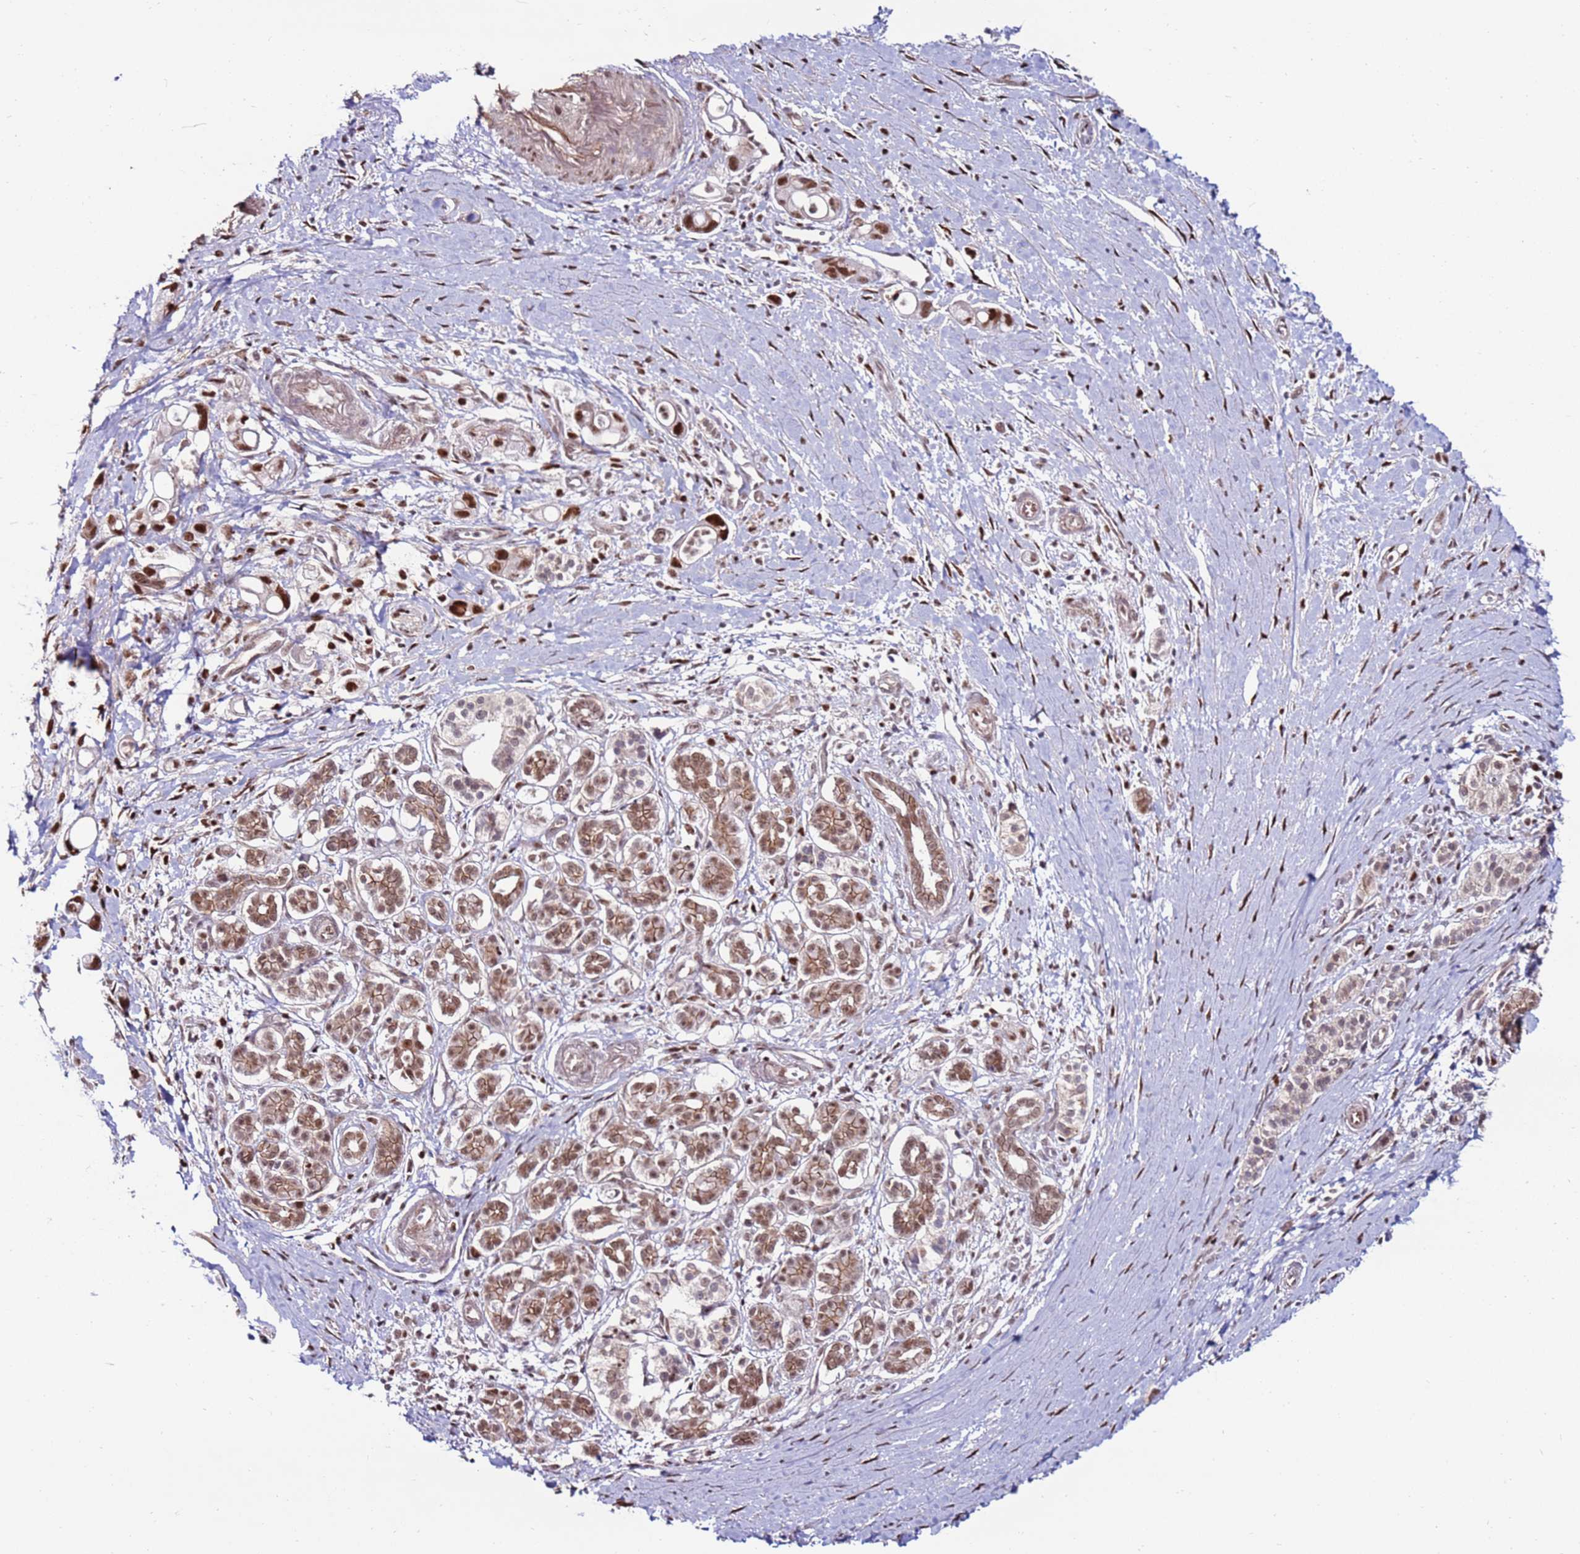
{"staining": {"intensity": "moderate", "quantity": ">75%", "location": "nuclear"}, "tissue": "pancreatic cancer", "cell_type": "Tumor cells", "image_type": "cancer", "snomed": [{"axis": "morphology", "description": "Adenocarcinoma, NOS"}, {"axis": "topography", "description": "Pancreas"}], "caption": "Adenocarcinoma (pancreatic) was stained to show a protein in brown. There is medium levels of moderate nuclear staining in approximately >75% of tumor cells.", "gene": "KPNA4", "patient": {"sex": "male", "age": 68}}